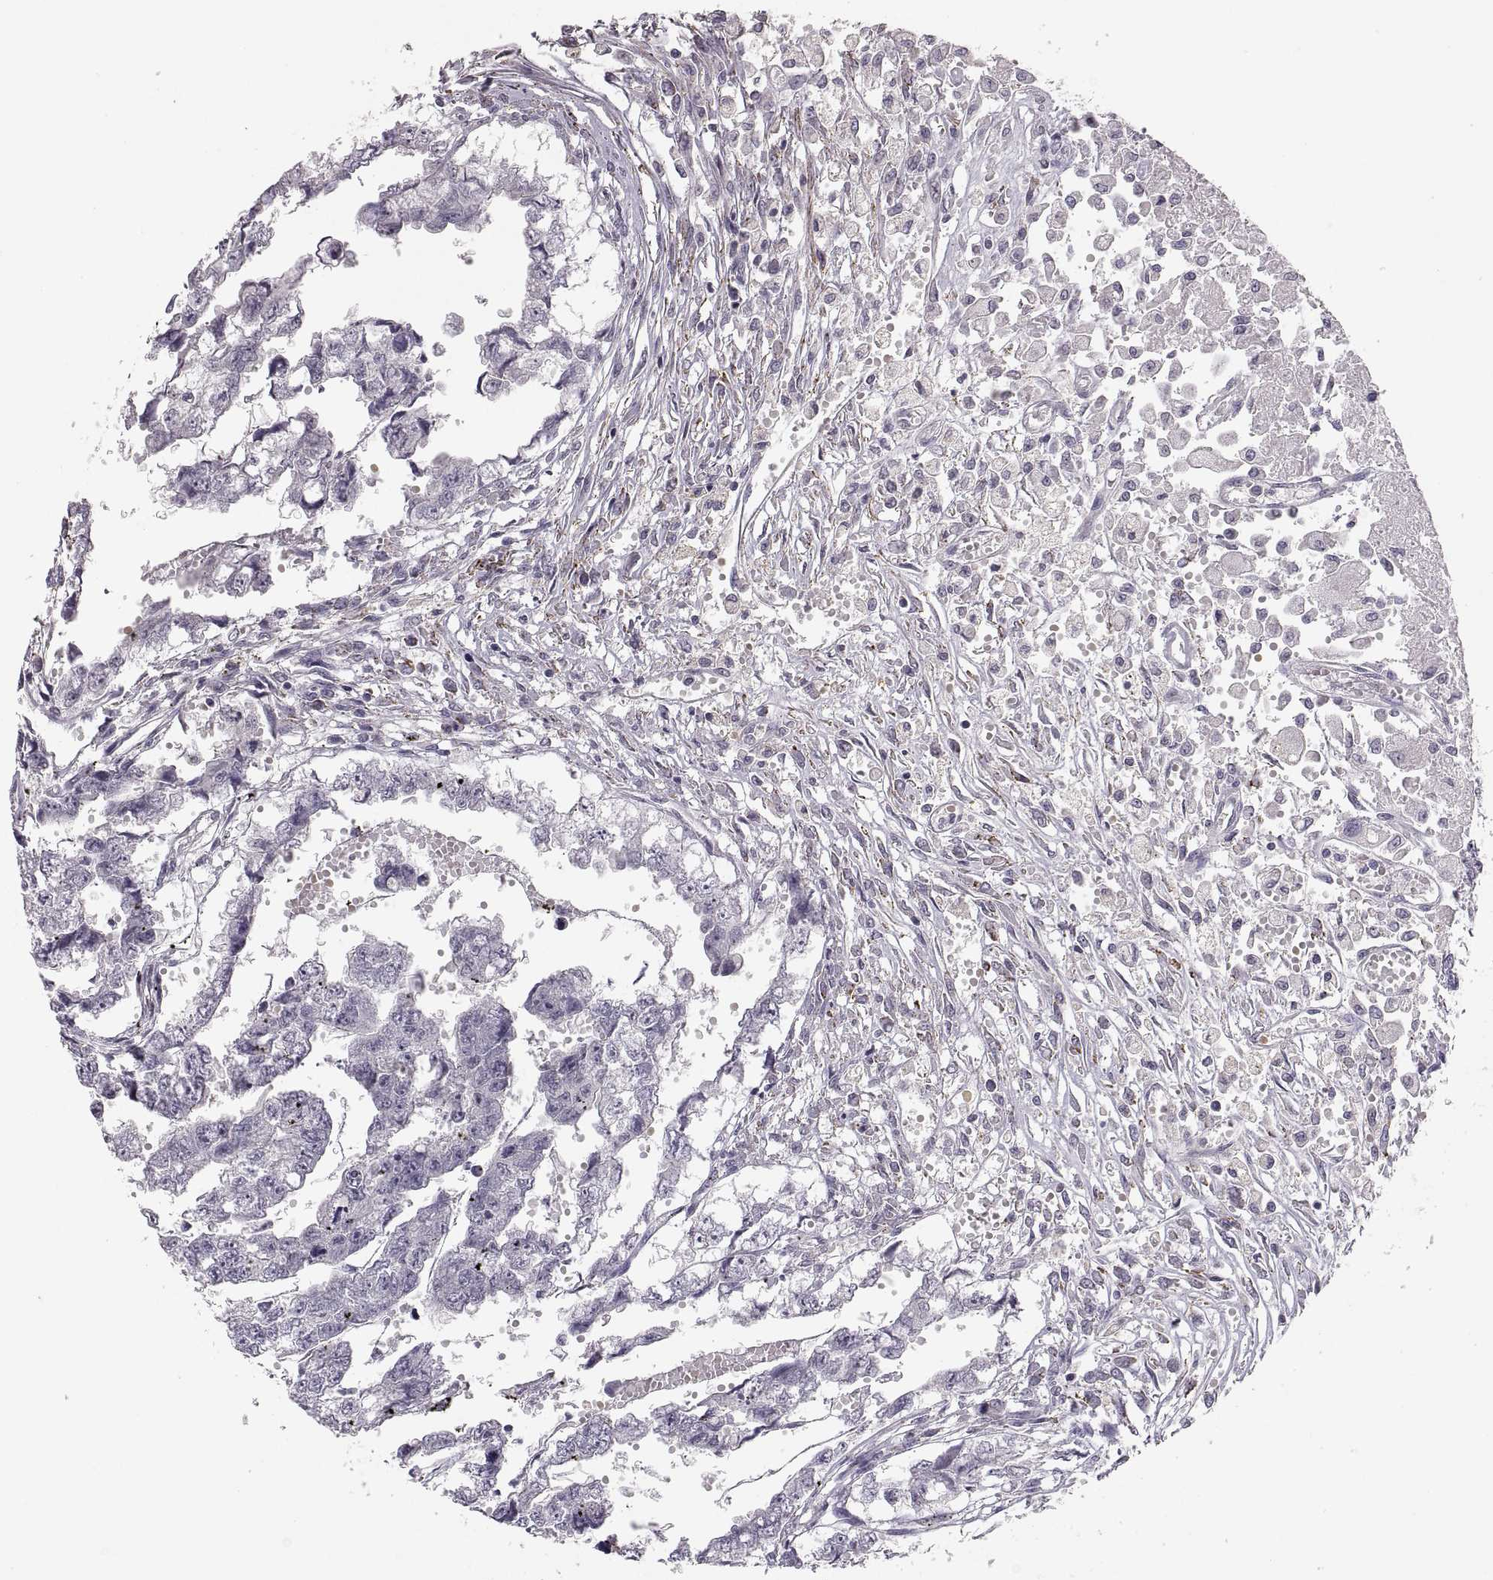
{"staining": {"intensity": "negative", "quantity": "none", "location": "none"}, "tissue": "testis cancer", "cell_type": "Tumor cells", "image_type": "cancer", "snomed": [{"axis": "morphology", "description": "Carcinoma, Embryonal, NOS"}, {"axis": "morphology", "description": "Teratoma, malignant, NOS"}, {"axis": "topography", "description": "Testis"}], "caption": "High magnification brightfield microscopy of malignant teratoma (testis) stained with DAB (brown) and counterstained with hematoxylin (blue): tumor cells show no significant positivity. The staining is performed using DAB (3,3'-diaminobenzidine) brown chromogen with nuclei counter-stained in using hematoxylin.", "gene": "CDH2", "patient": {"sex": "male", "age": 44}}